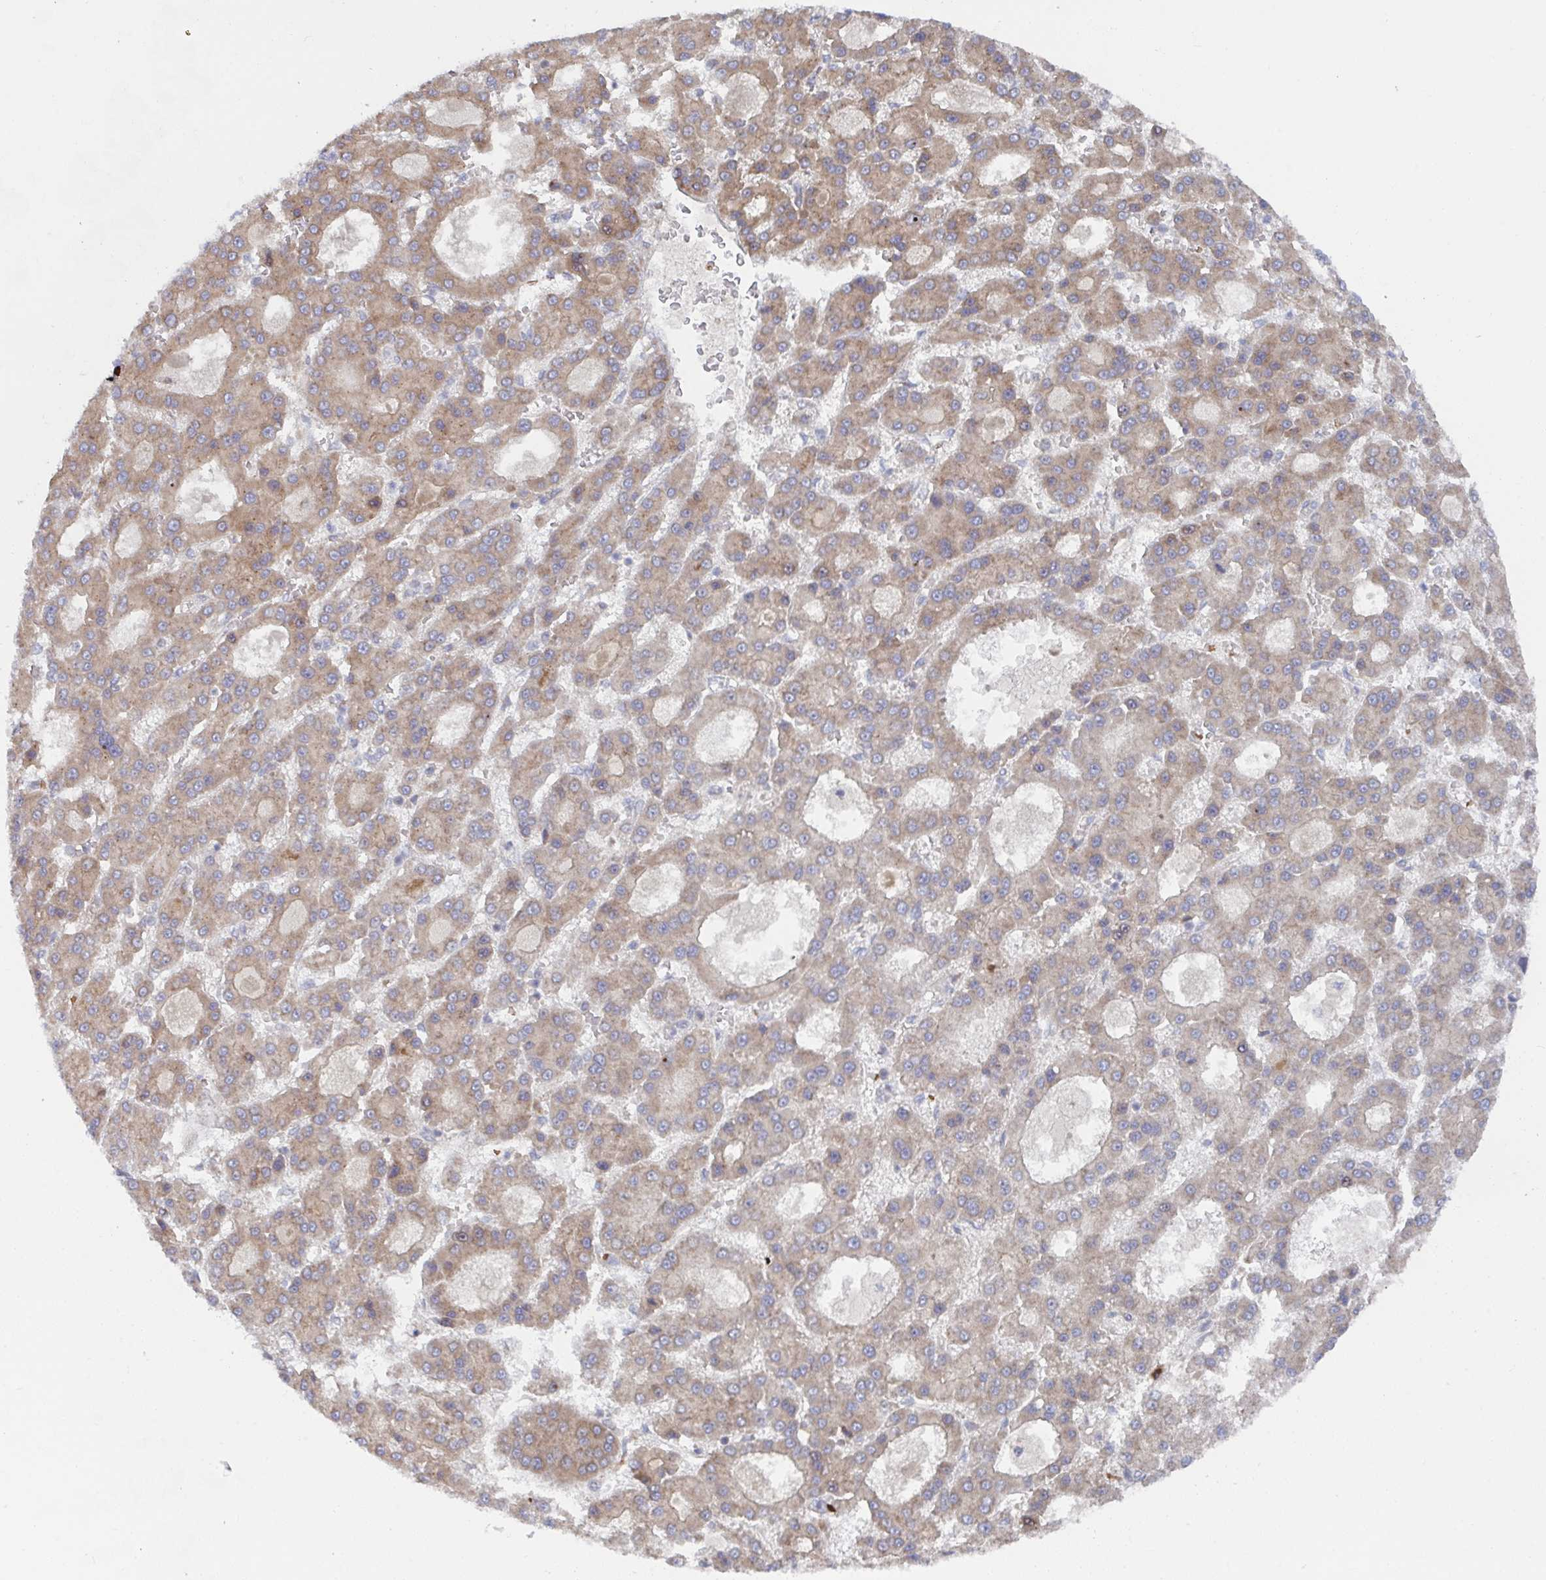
{"staining": {"intensity": "moderate", "quantity": ">75%", "location": "cytoplasmic/membranous"}, "tissue": "liver cancer", "cell_type": "Tumor cells", "image_type": "cancer", "snomed": [{"axis": "morphology", "description": "Carcinoma, Hepatocellular, NOS"}, {"axis": "topography", "description": "Liver"}], "caption": "IHC micrograph of human liver cancer (hepatocellular carcinoma) stained for a protein (brown), which shows medium levels of moderate cytoplasmic/membranous positivity in about >75% of tumor cells.", "gene": "FJX1", "patient": {"sex": "male", "age": 70}}